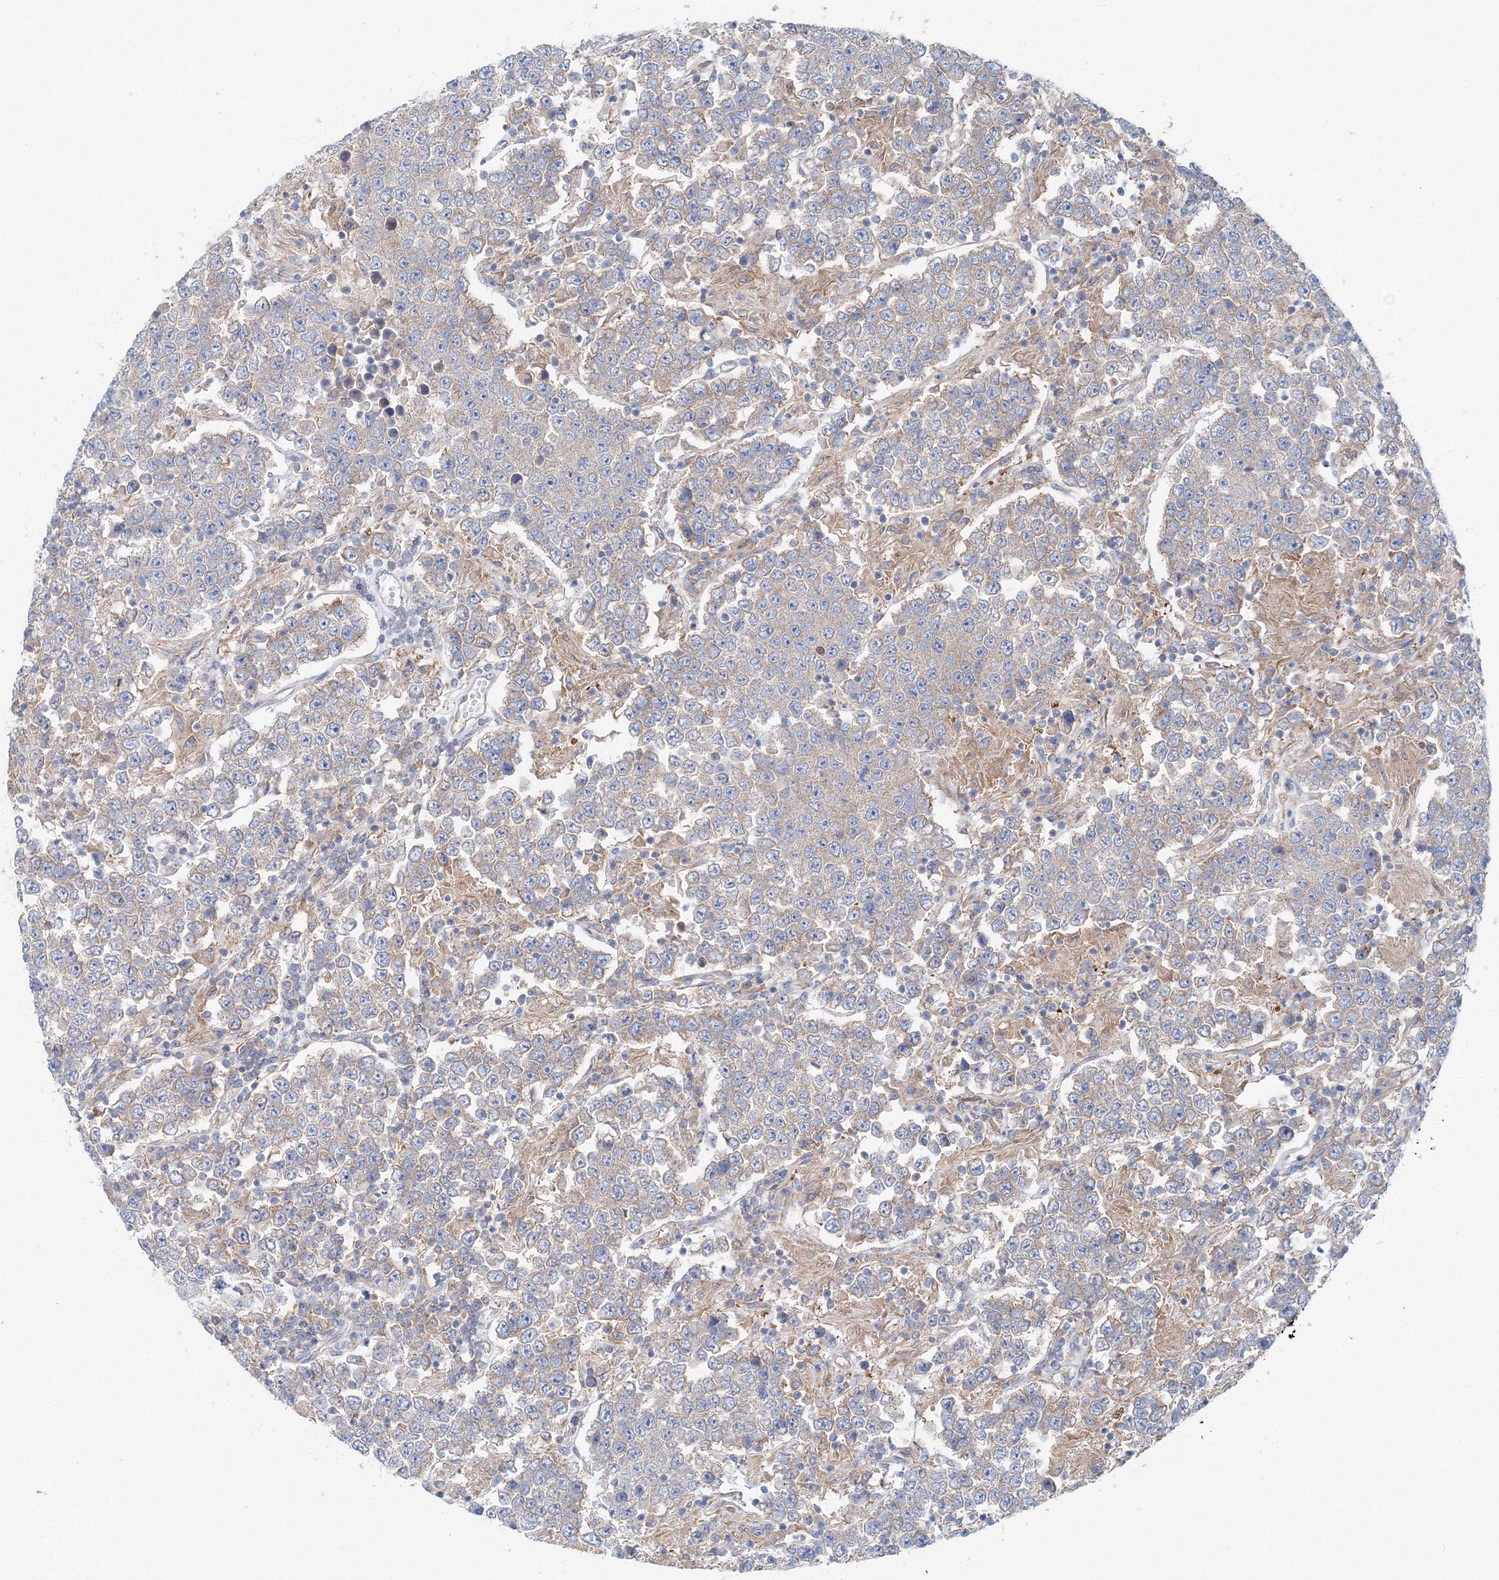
{"staining": {"intensity": "negative", "quantity": "none", "location": "none"}, "tissue": "testis cancer", "cell_type": "Tumor cells", "image_type": "cancer", "snomed": [{"axis": "morphology", "description": "Normal tissue, NOS"}, {"axis": "morphology", "description": "Urothelial carcinoma, High grade"}, {"axis": "morphology", "description": "Seminoma, NOS"}, {"axis": "morphology", "description": "Carcinoma, Embryonal, NOS"}, {"axis": "topography", "description": "Urinary bladder"}, {"axis": "topography", "description": "Testis"}], "caption": "This is a image of immunohistochemistry (IHC) staining of testis cancer (seminoma), which shows no positivity in tumor cells.", "gene": "TPRKB", "patient": {"sex": "male", "age": 41}}